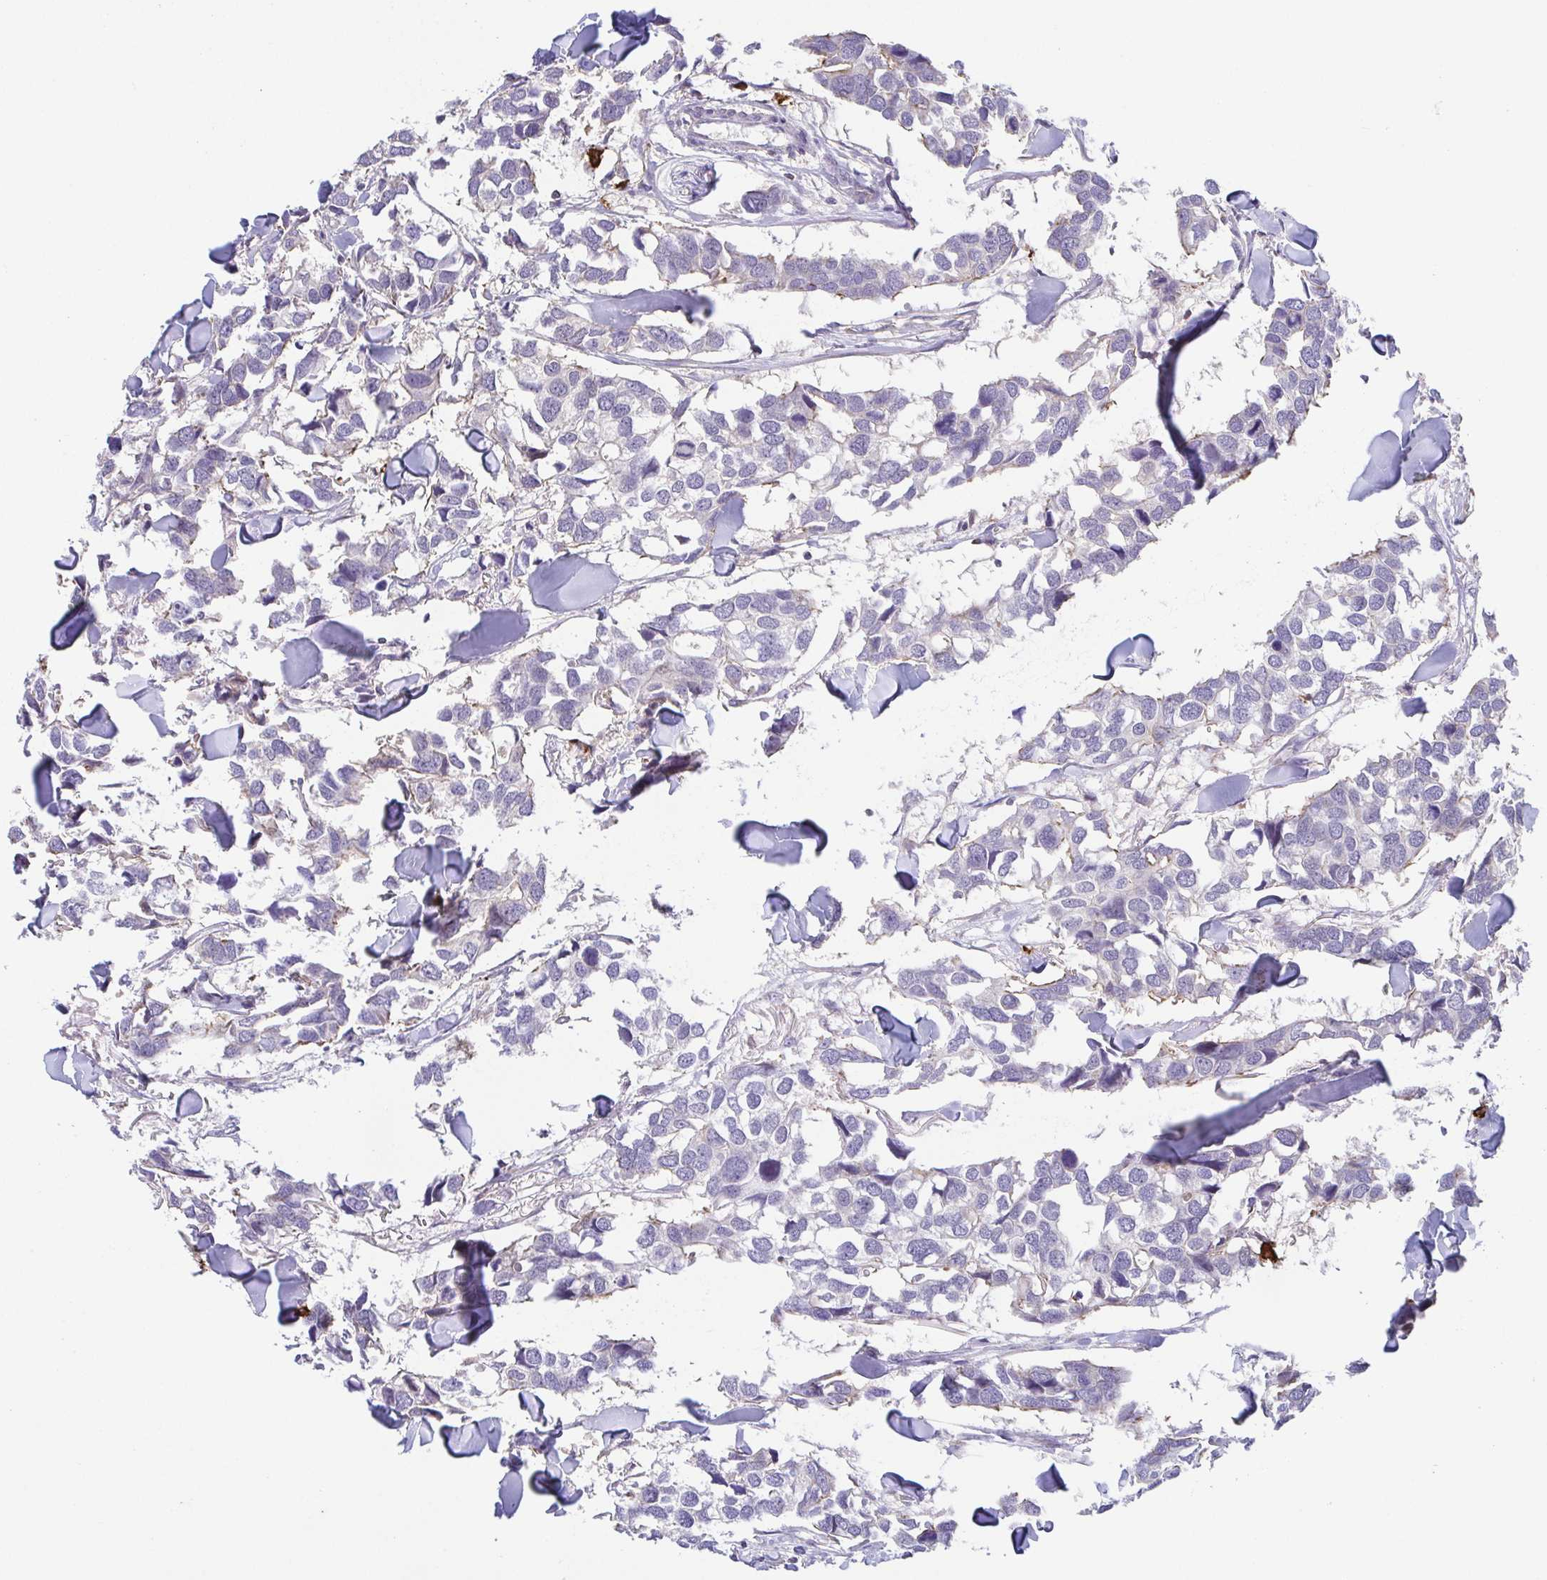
{"staining": {"intensity": "negative", "quantity": "none", "location": "none"}, "tissue": "breast cancer", "cell_type": "Tumor cells", "image_type": "cancer", "snomed": [{"axis": "morphology", "description": "Duct carcinoma"}, {"axis": "topography", "description": "Breast"}], "caption": "This is an IHC photomicrograph of human breast cancer (invasive ductal carcinoma). There is no positivity in tumor cells.", "gene": "PREPL", "patient": {"sex": "female", "age": 83}}